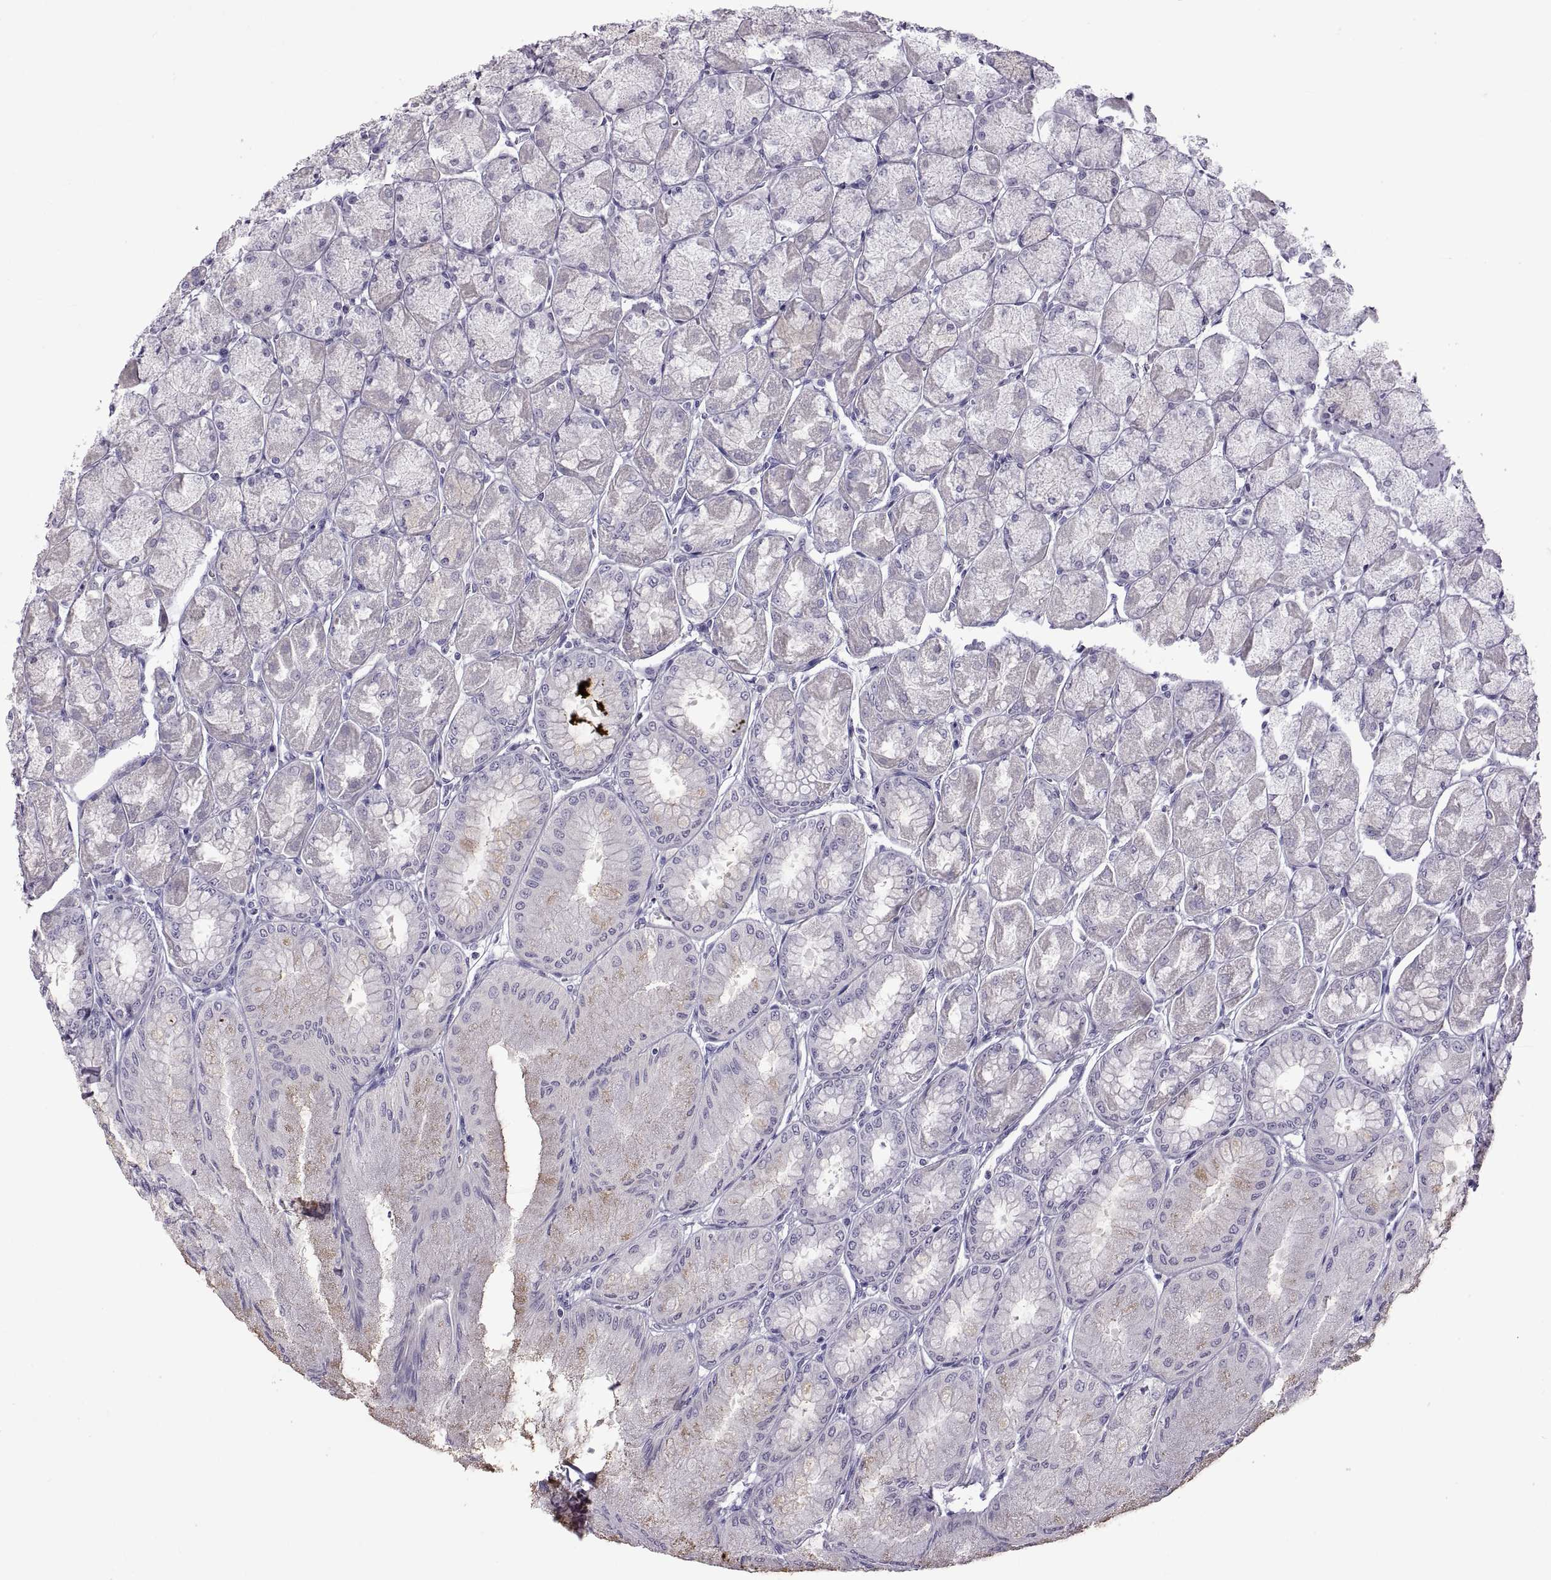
{"staining": {"intensity": "weak", "quantity": "<25%", "location": "cytoplasmic/membranous"}, "tissue": "stomach", "cell_type": "Glandular cells", "image_type": "normal", "snomed": [{"axis": "morphology", "description": "Normal tissue, NOS"}, {"axis": "topography", "description": "Stomach, upper"}], "caption": "DAB immunohistochemical staining of normal human stomach shows no significant positivity in glandular cells. The staining is performed using DAB (3,3'-diaminobenzidine) brown chromogen with nuclei counter-stained in using hematoxylin.", "gene": "RDM1", "patient": {"sex": "male", "age": 60}}